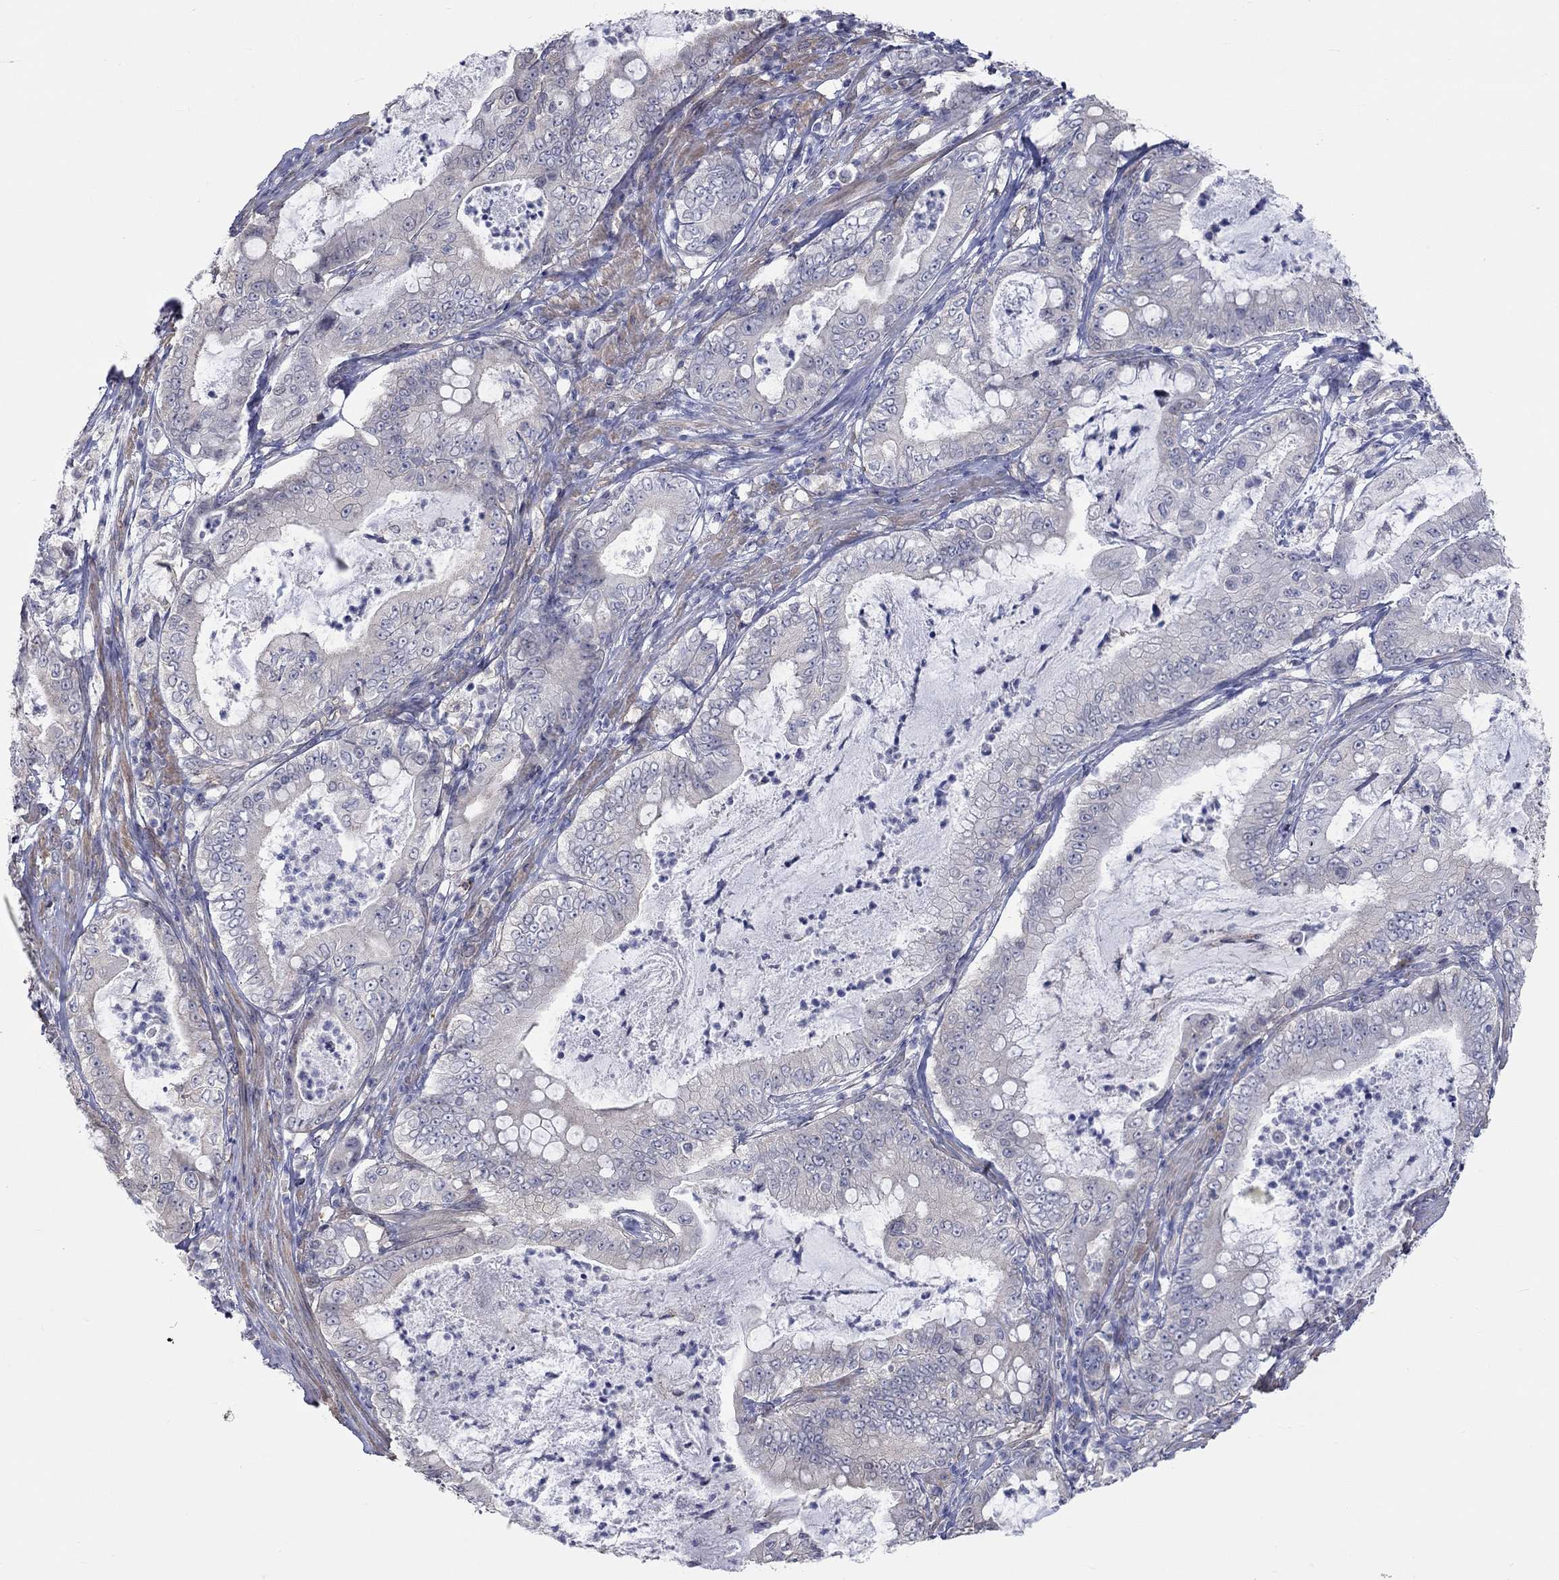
{"staining": {"intensity": "negative", "quantity": "none", "location": "none"}, "tissue": "pancreatic cancer", "cell_type": "Tumor cells", "image_type": "cancer", "snomed": [{"axis": "morphology", "description": "Adenocarcinoma, NOS"}, {"axis": "topography", "description": "Pancreas"}], "caption": "An image of pancreatic cancer (adenocarcinoma) stained for a protein displays no brown staining in tumor cells.", "gene": "PCDHGA10", "patient": {"sex": "male", "age": 71}}